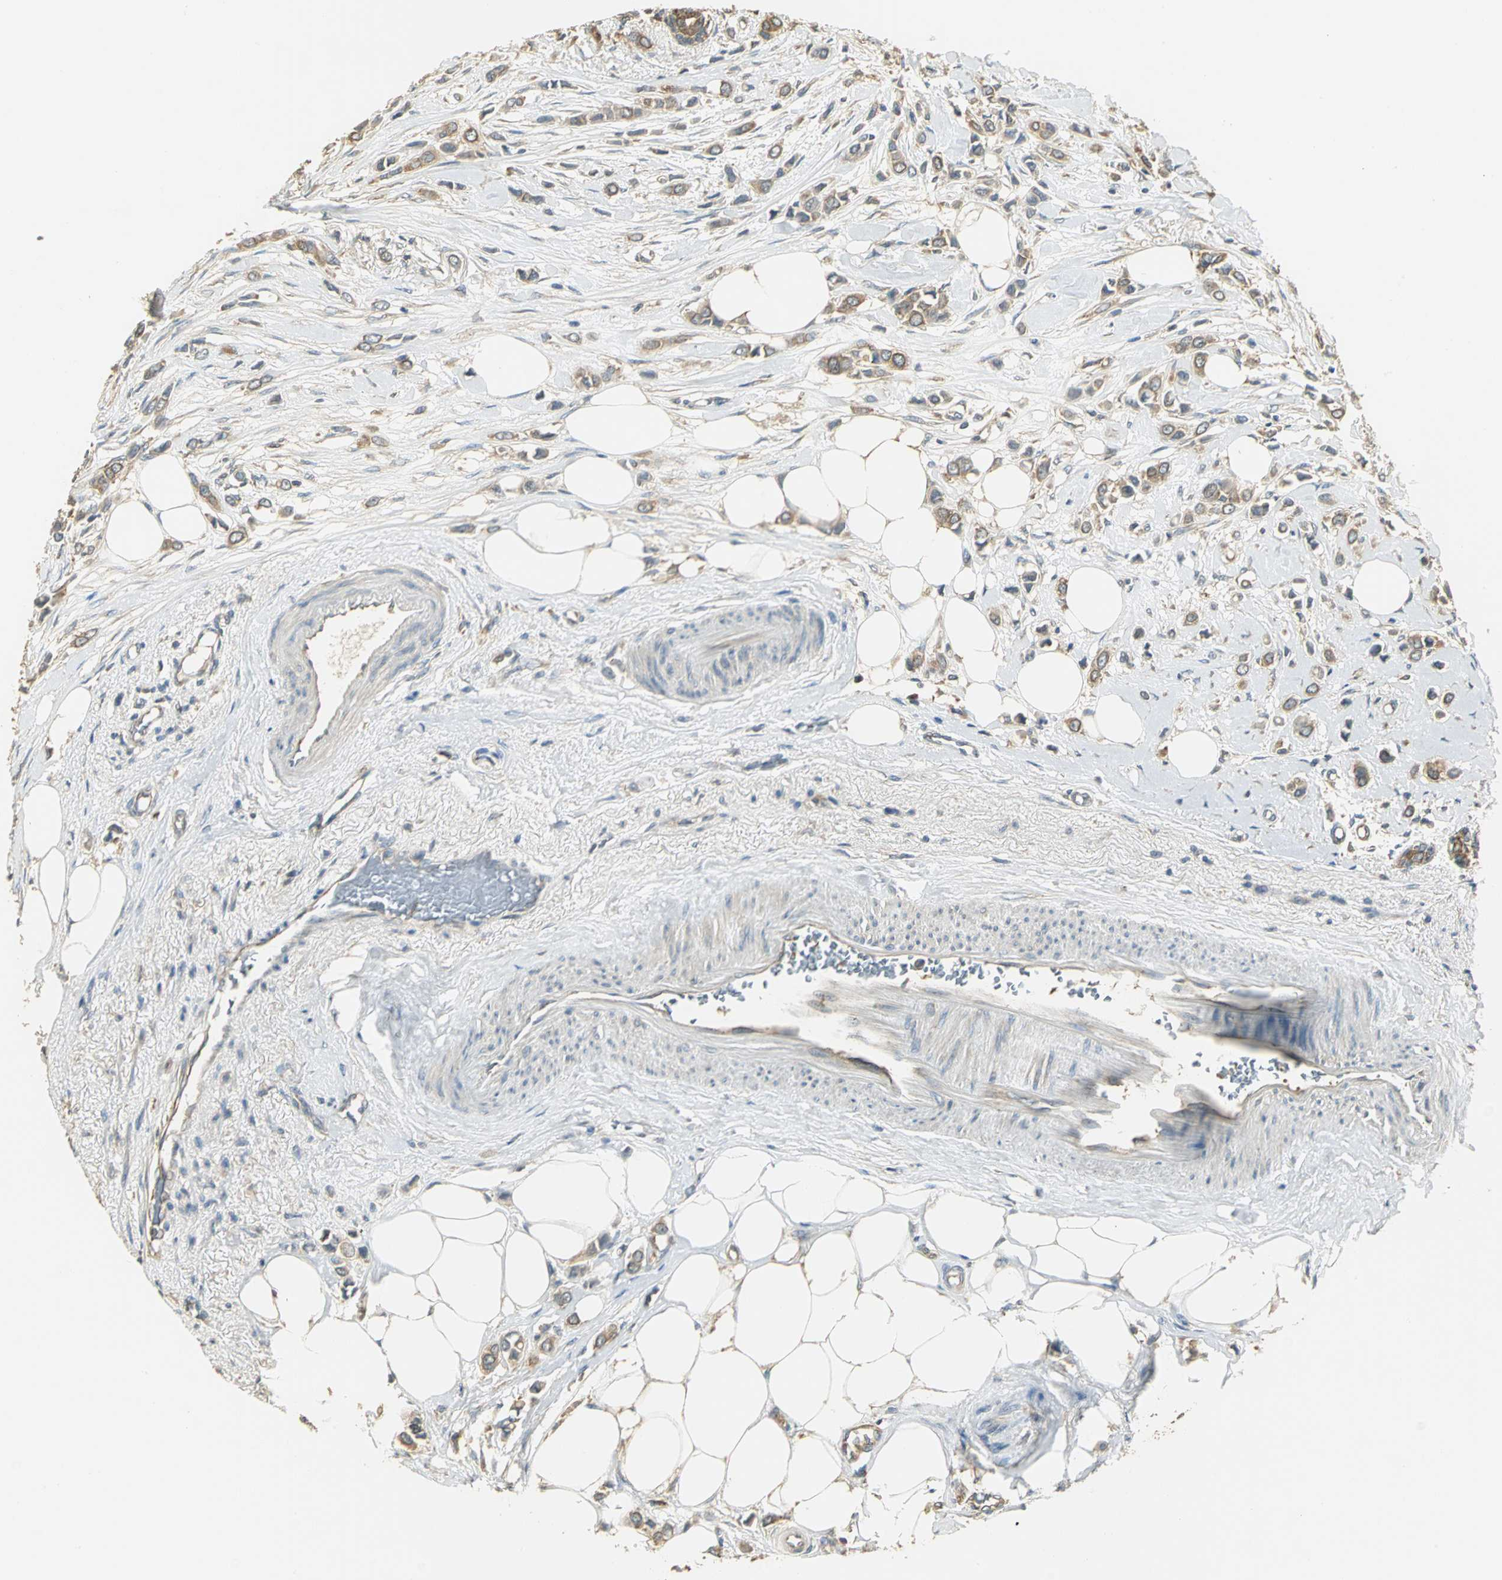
{"staining": {"intensity": "moderate", "quantity": ">75%", "location": "cytoplasmic/membranous"}, "tissue": "breast cancer", "cell_type": "Tumor cells", "image_type": "cancer", "snomed": [{"axis": "morphology", "description": "Lobular carcinoma"}, {"axis": "topography", "description": "Breast"}], "caption": "Moderate cytoplasmic/membranous expression is appreciated in approximately >75% of tumor cells in breast lobular carcinoma. Immunohistochemistry stains the protein of interest in brown and the nuclei are stained blue.", "gene": "RARS1", "patient": {"sex": "female", "age": 51}}